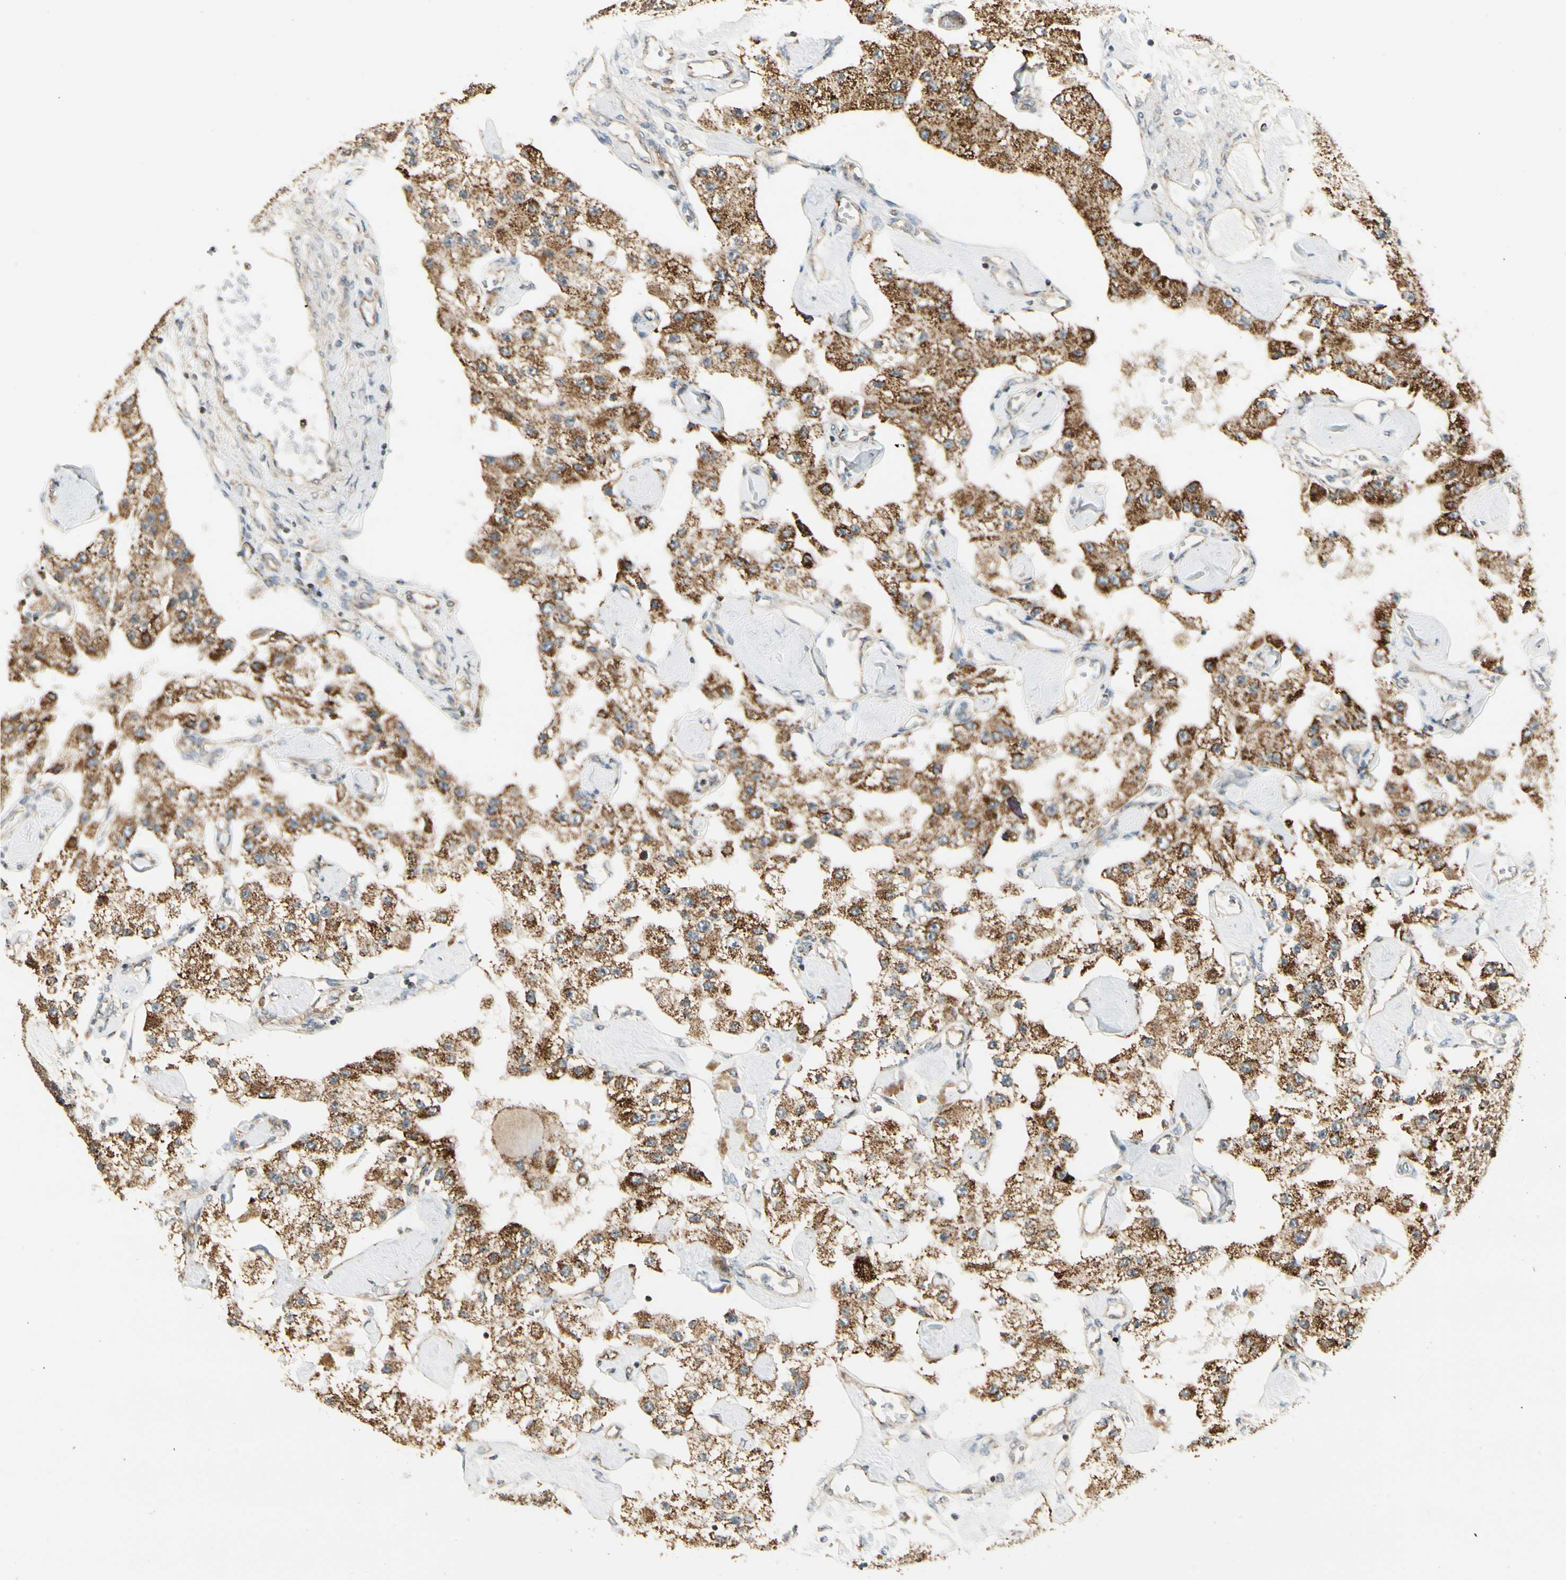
{"staining": {"intensity": "strong", "quantity": ">75%", "location": "cytoplasmic/membranous"}, "tissue": "carcinoid", "cell_type": "Tumor cells", "image_type": "cancer", "snomed": [{"axis": "morphology", "description": "Carcinoid, malignant, NOS"}, {"axis": "topography", "description": "Pancreas"}], "caption": "Immunohistochemical staining of human malignant carcinoid displays high levels of strong cytoplasmic/membranous protein staining in approximately >75% of tumor cells.", "gene": "EPHB3", "patient": {"sex": "male", "age": 41}}